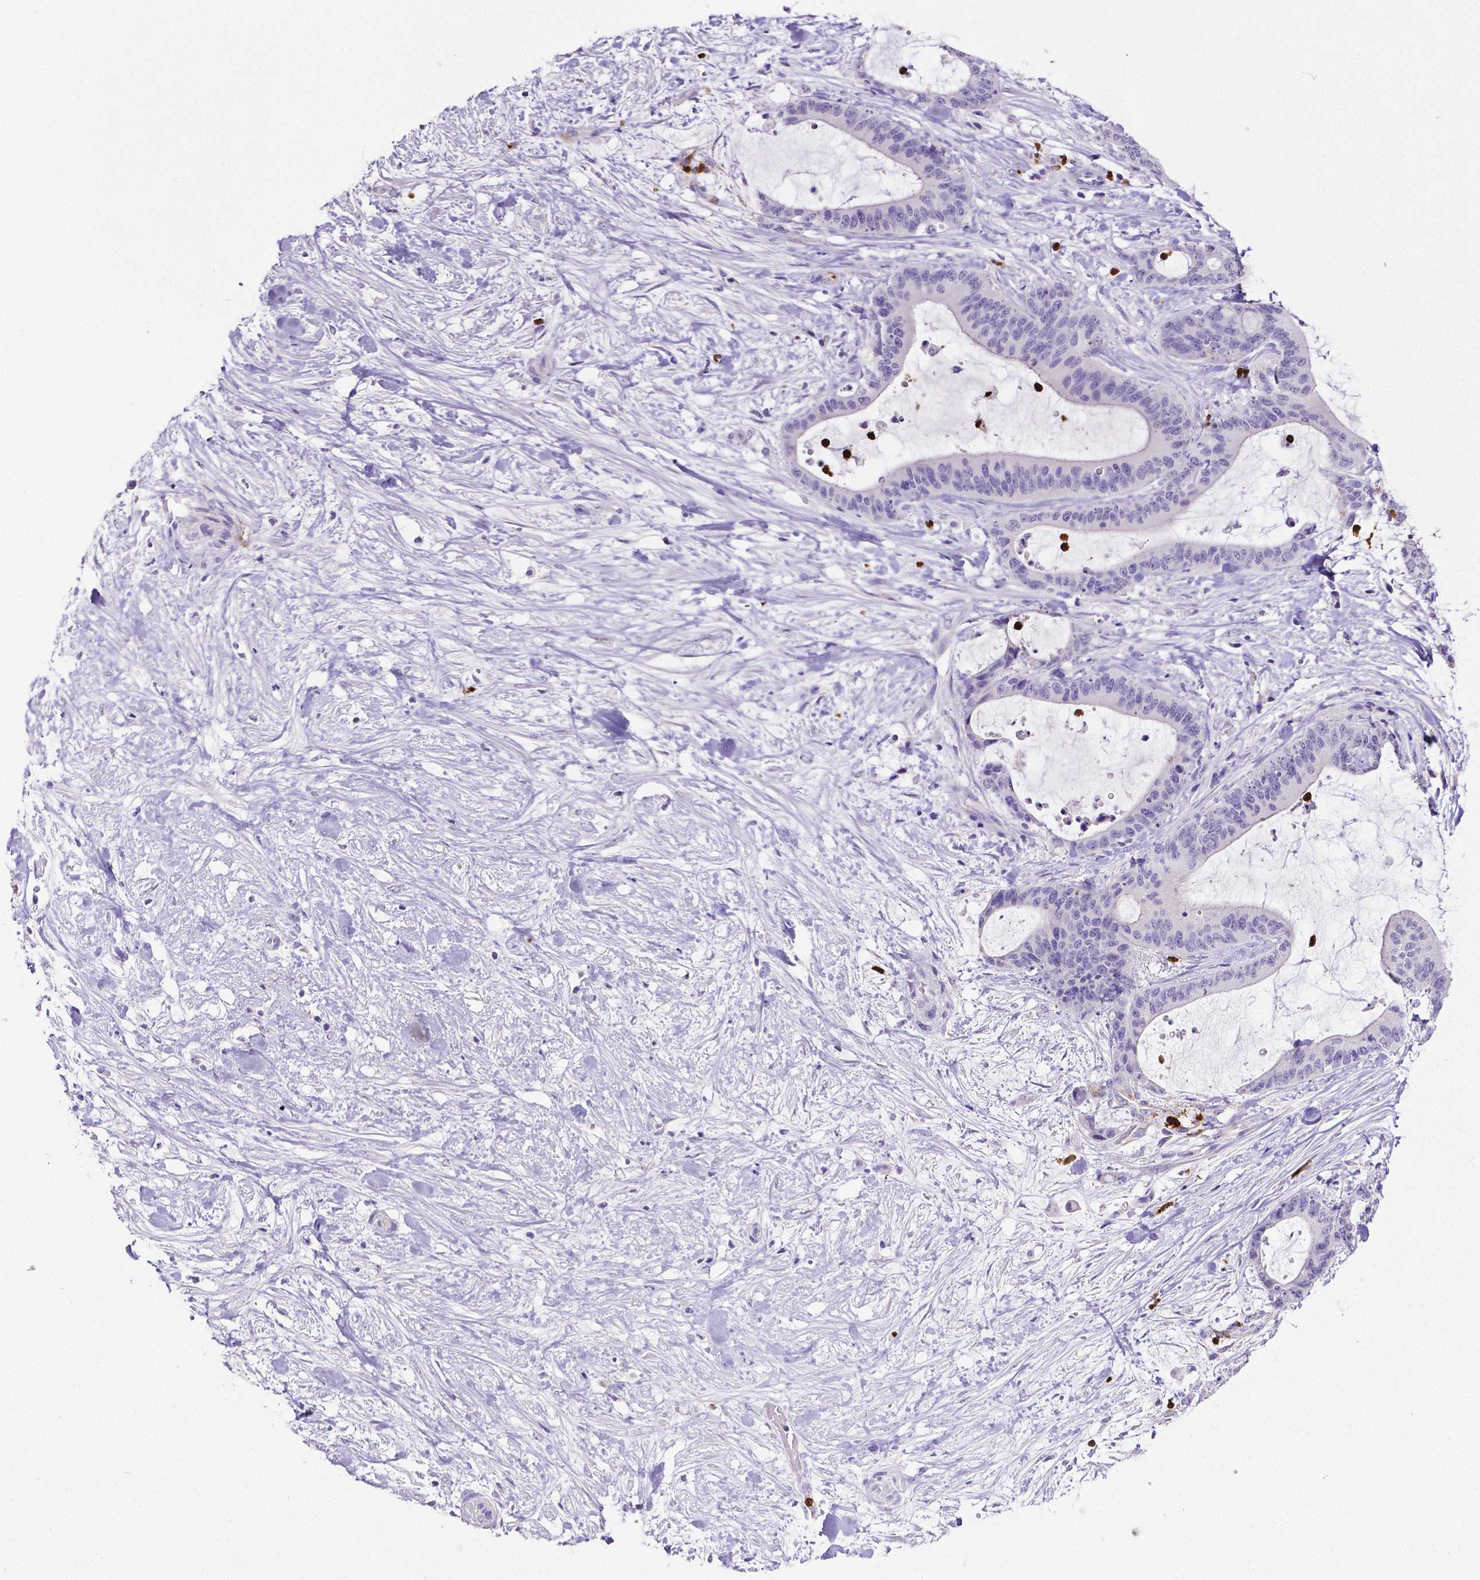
{"staining": {"intensity": "negative", "quantity": "none", "location": "none"}, "tissue": "liver cancer", "cell_type": "Tumor cells", "image_type": "cancer", "snomed": [{"axis": "morphology", "description": "Cholangiocarcinoma"}, {"axis": "topography", "description": "Liver"}], "caption": "Tumor cells are negative for protein expression in human liver cholangiocarcinoma.", "gene": "MMP9", "patient": {"sex": "female", "age": 73}}